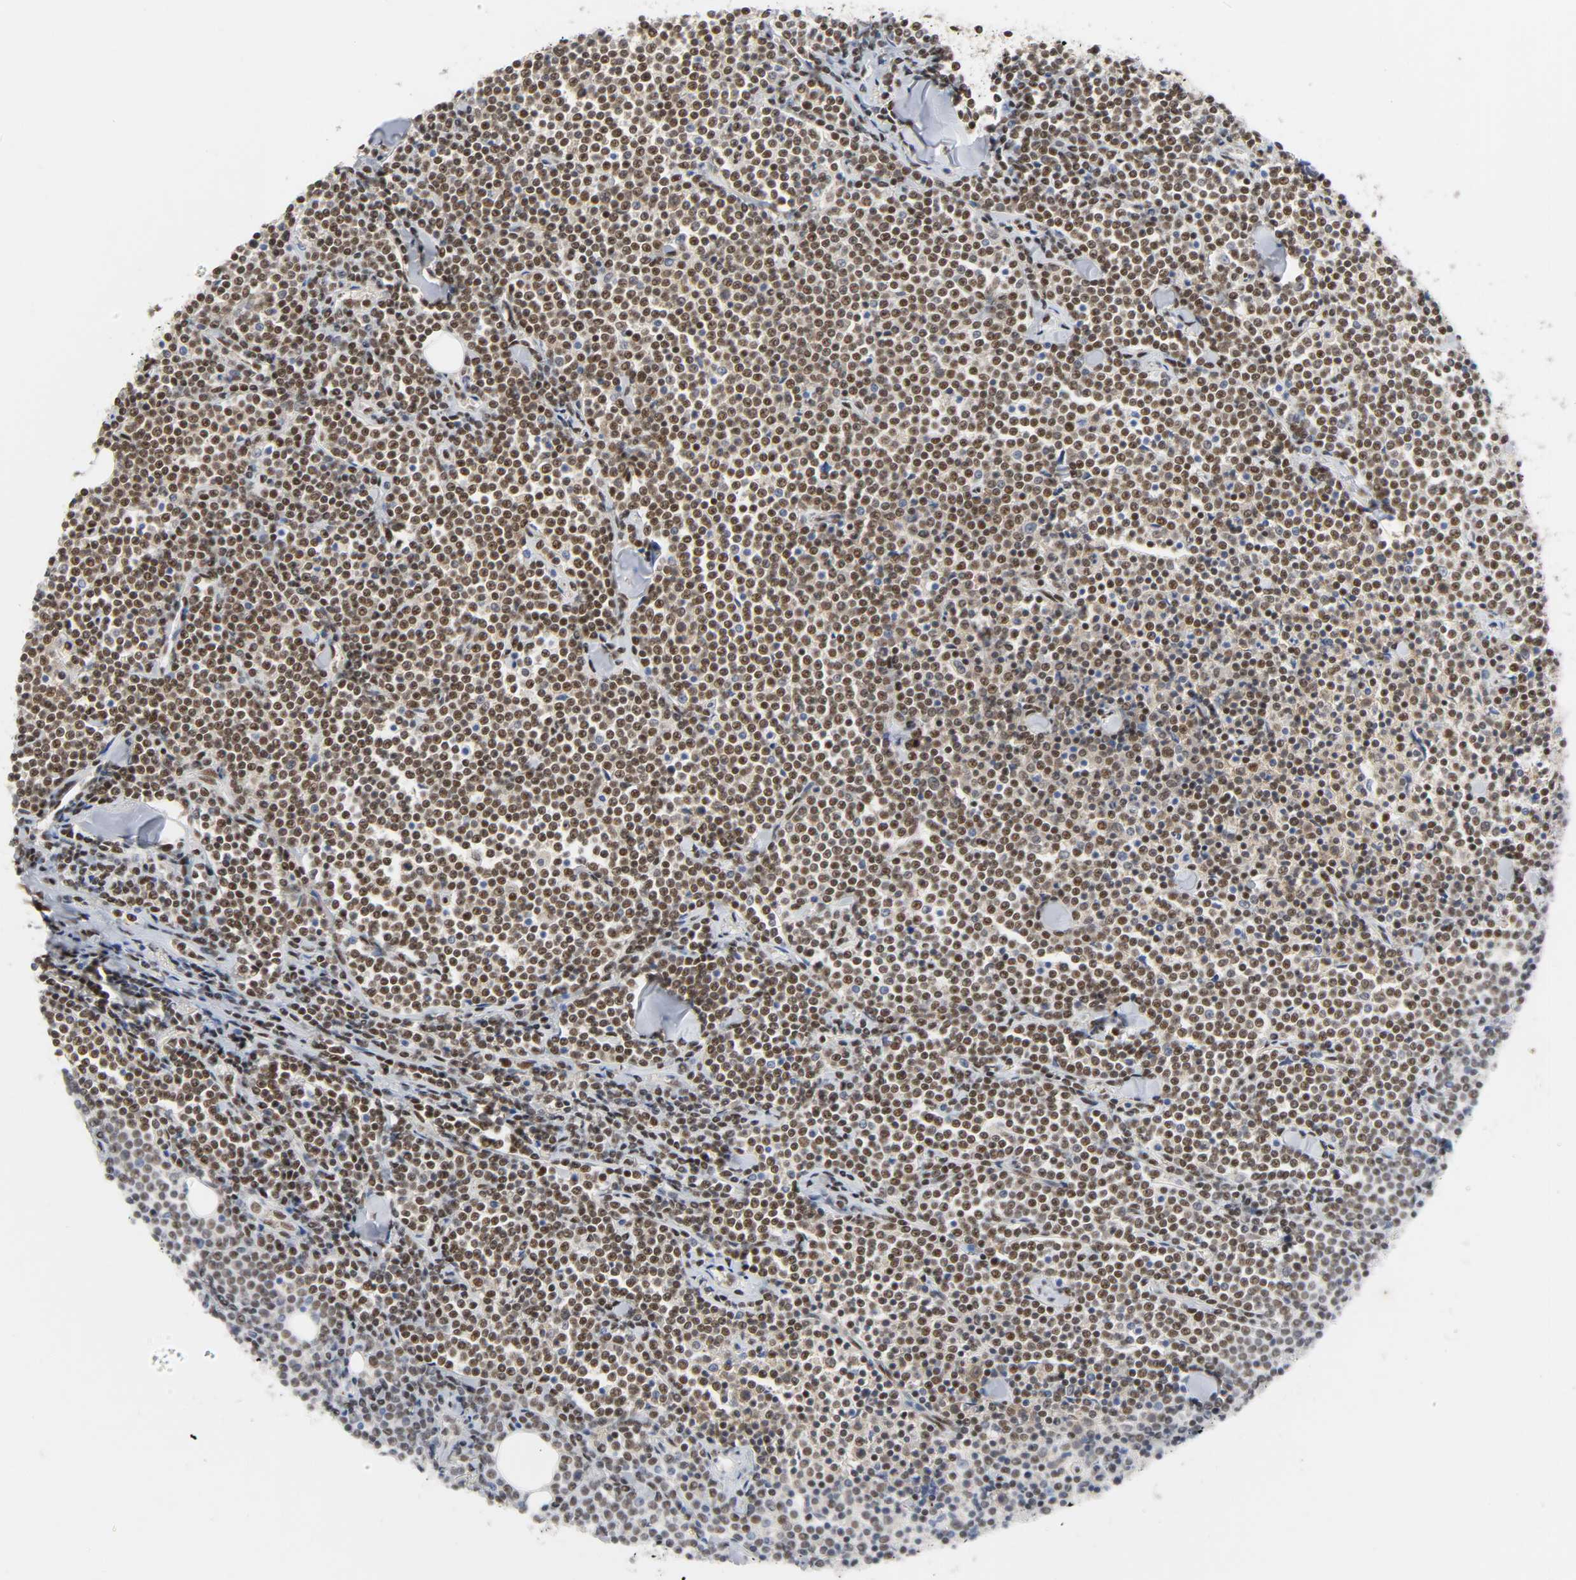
{"staining": {"intensity": "moderate", "quantity": ">75%", "location": "nuclear"}, "tissue": "lymphoma", "cell_type": "Tumor cells", "image_type": "cancer", "snomed": [{"axis": "morphology", "description": "Malignant lymphoma, non-Hodgkin's type, Low grade"}, {"axis": "topography", "description": "Soft tissue"}], "caption": "The micrograph shows staining of lymphoma, revealing moderate nuclear protein positivity (brown color) within tumor cells.", "gene": "NCOA6", "patient": {"sex": "male", "age": 92}}